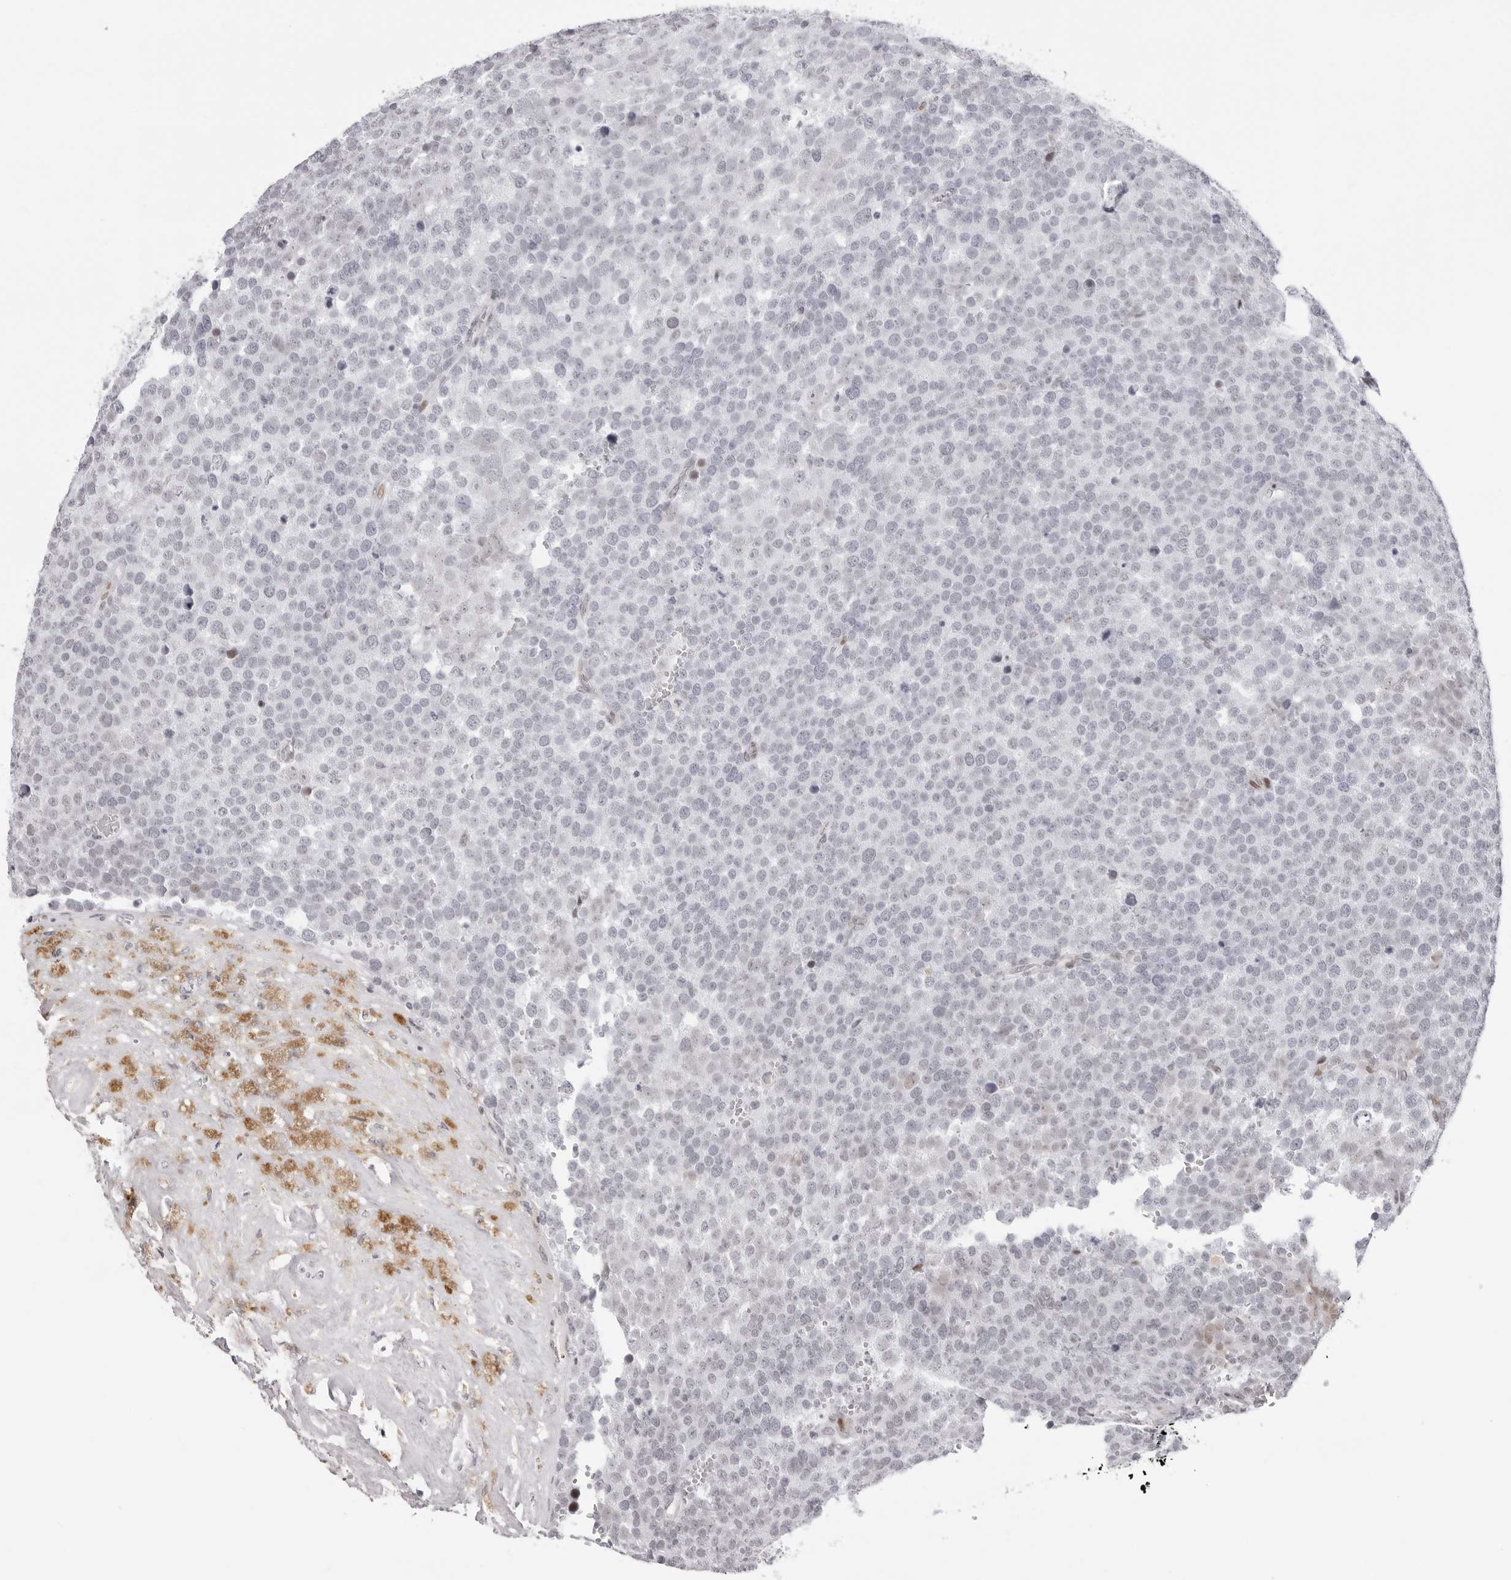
{"staining": {"intensity": "negative", "quantity": "none", "location": "none"}, "tissue": "testis cancer", "cell_type": "Tumor cells", "image_type": "cancer", "snomed": [{"axis": "morphology", "description": "Seminoma, NOS"}, {"axis": "topography", "description": "Testis"}], "caption": "An immunohistochemistry photomicrograph of seminoma (testis) is shown. There is no staining in tumor cells of seminoma (testis). The staining was performed using DAB to visualize the protein expression in brown, while the nuclei were stained in blue with hematoxylin (Magnification: 20x).", "gene": "NTPCR", "patient": {"sex": "male", "age": 71}}